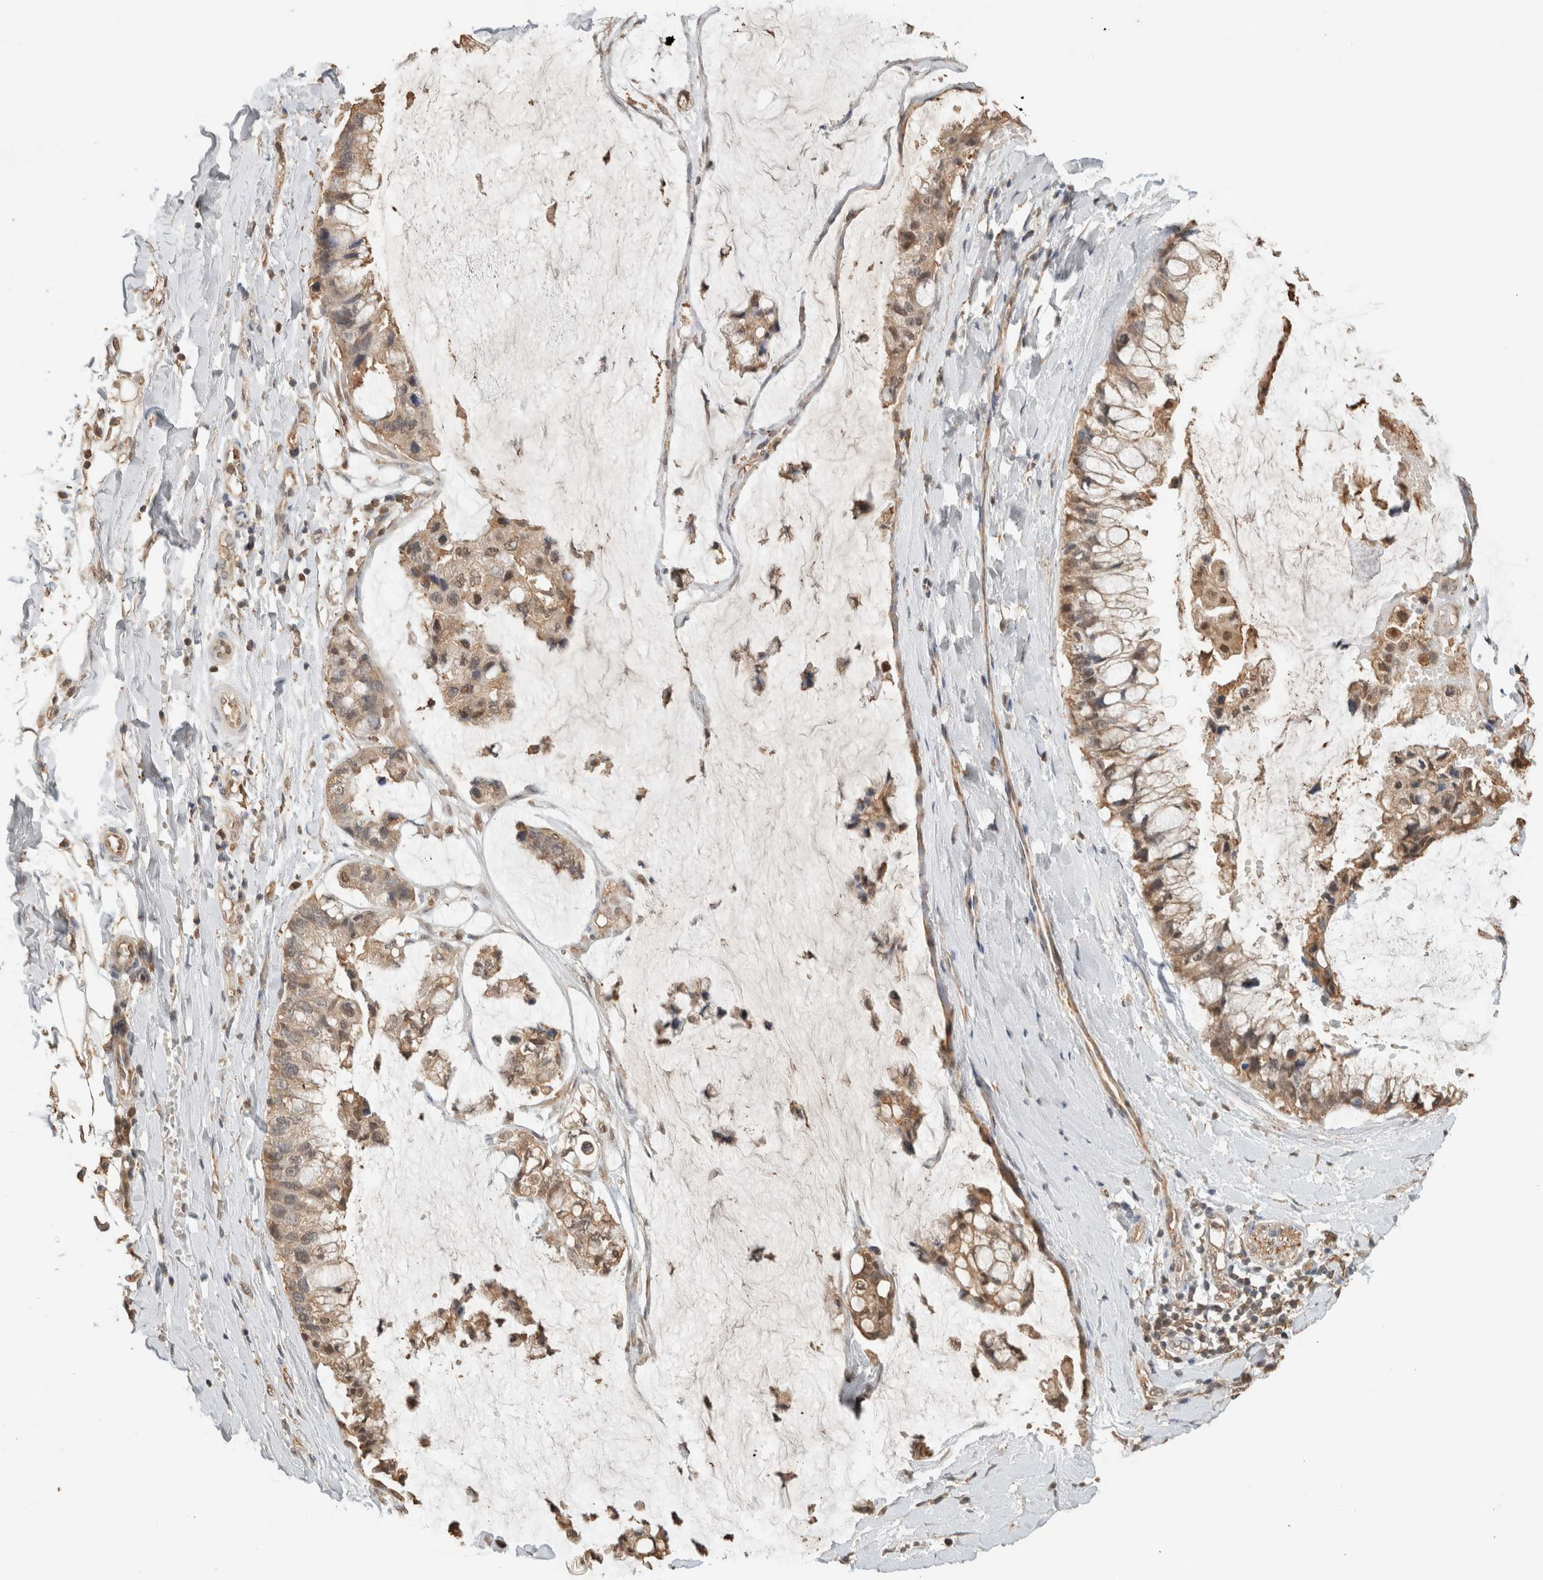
{"staining": {"intensity": "weak", "quantity": ">75%", "location": "nuclear"}, "tissue": "ovarian cancer", "cell_type": "Tumor cells", "image_type": "cancer", "snomed": [{"axis": "morphology", "description": "Cystadenocarcinoma, mucinous, NOS"}, {"axis": "topography", "description": "Ovary"}], "caption": "Protein expression analysis of mucinous cystadenocarcinoma (ovarian) reveals weak nuclear expression in about >75% of tumor cells.", "gene": "YWHAH", "patient": {"sex": "female", "age": 39}}